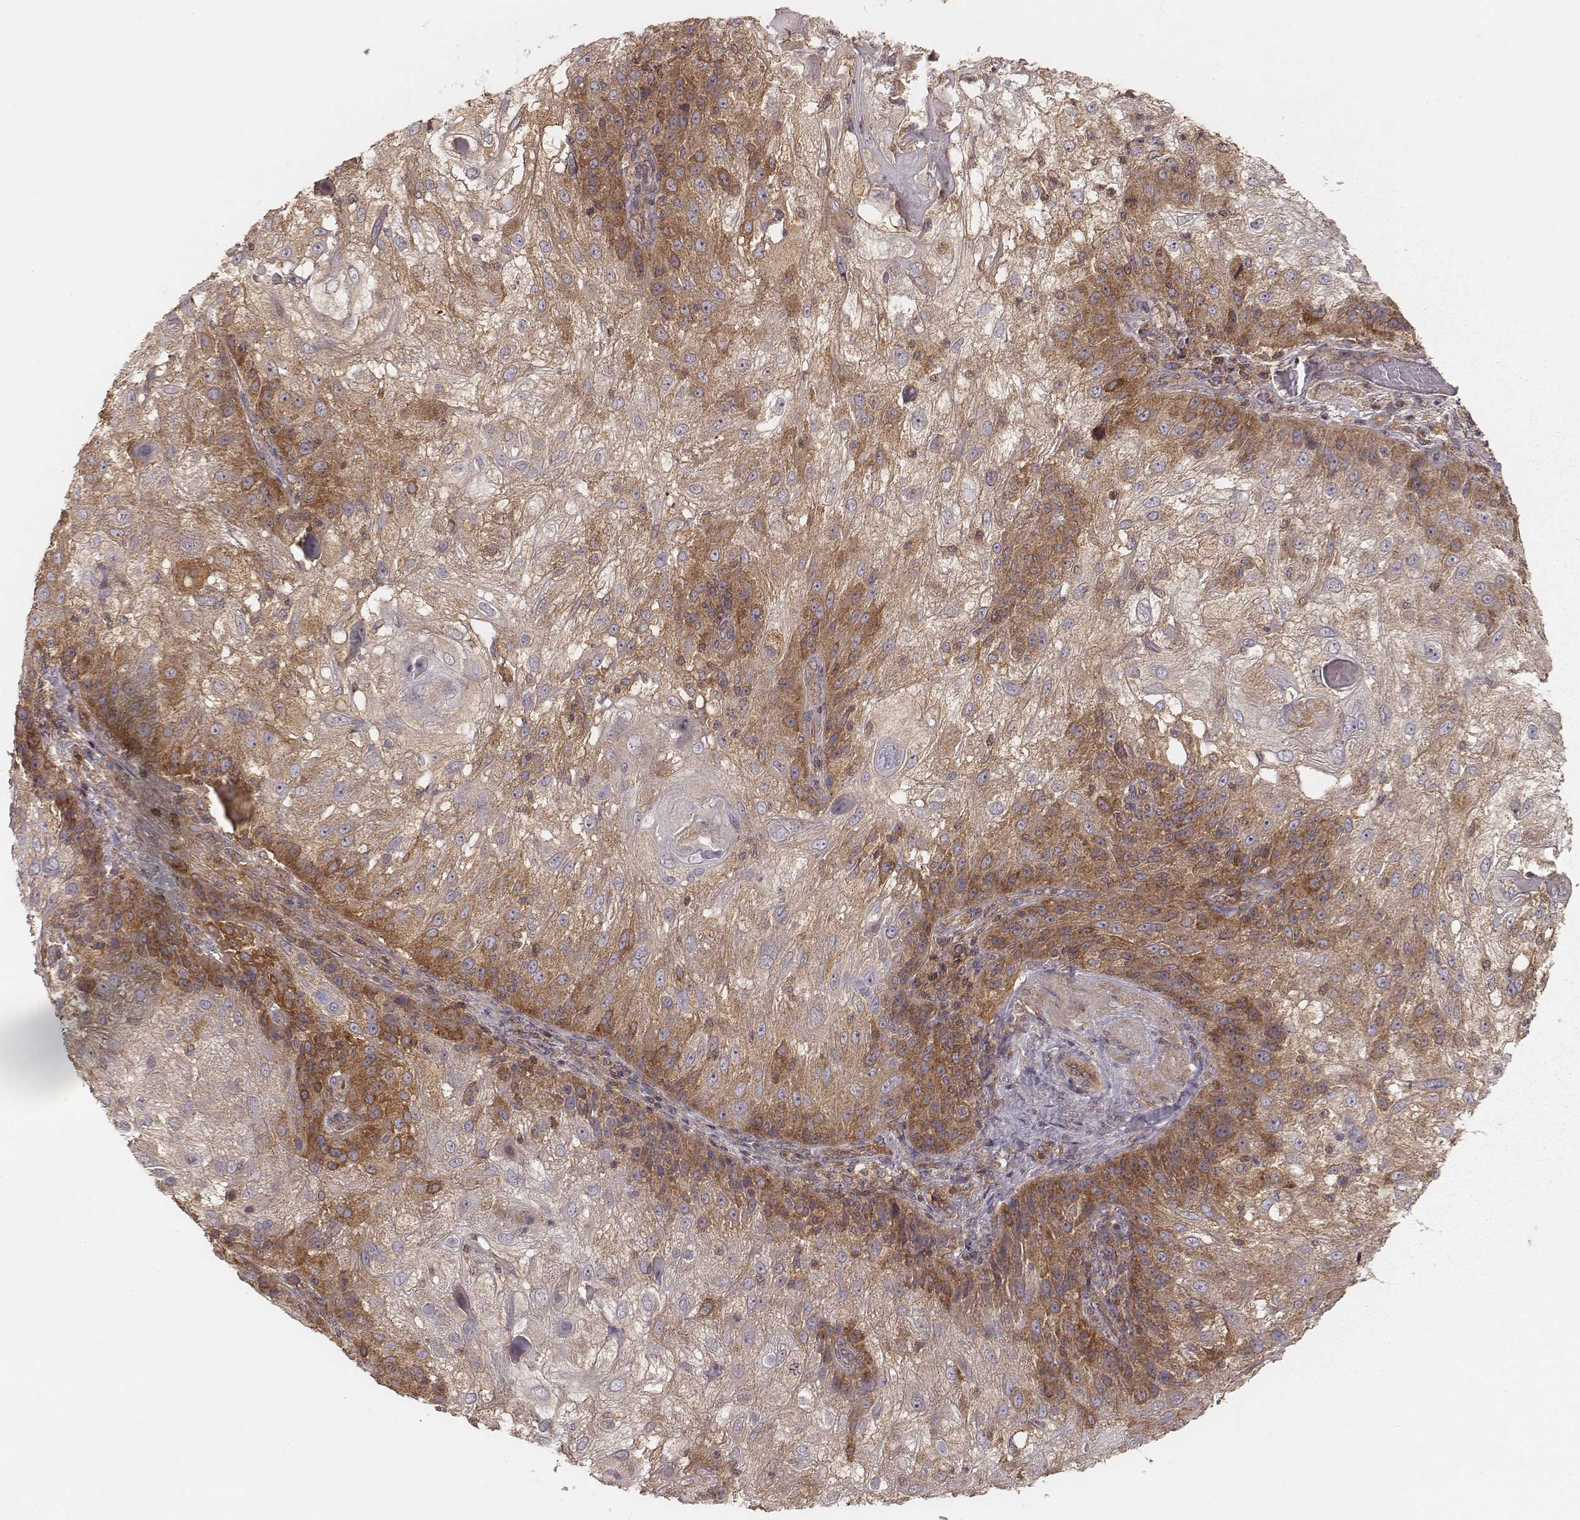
{"staining": {"intensity": "moderate", "quantity": "25%-75%", "location": "cytoplasmic/membranous"}, "tissue": "skin cancer", "cell_type": "Tumor cells", "image_type": "cancer", "snomed": [{"axis": "morphology", "description": "Normal tissue, NOS"}, {"axis": "morphology", "description": "Squamous cell carcinoma, NOS"}, {"axis": "topography", "description": "Skin"}], "caption": "Skin cancer (squamous cell carcinoma) tissue shows moderate cytoplasmic/membranous staining in approximately 25%-75% of tumor cells, visualized by immunohistochemistry. (IHC, brightfield microscopy, high magnification).", "gene": "CARS1", "patient": {"sex": "female", "age": 83}}